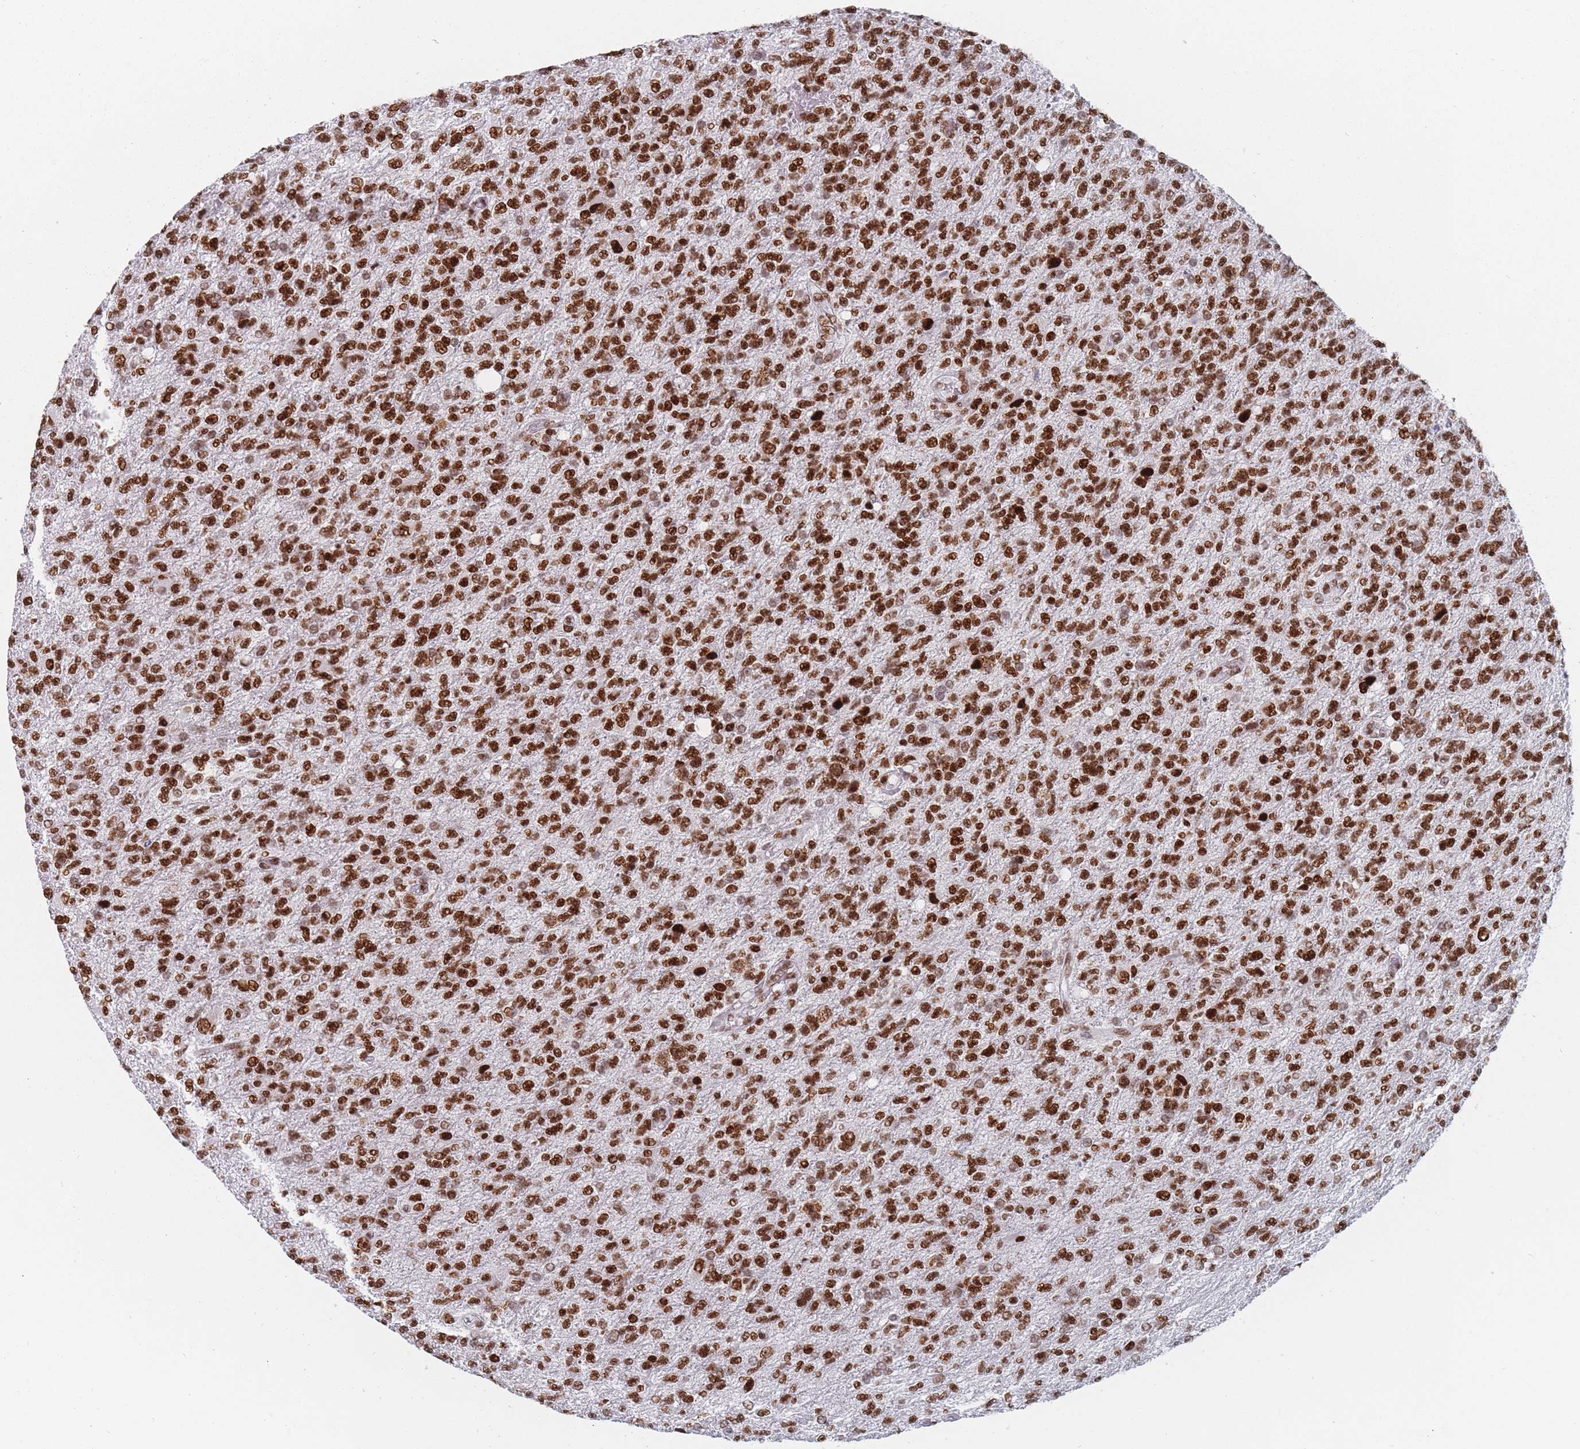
{"staining": {"intensity": "strong", "quantity": ">75%", "location": "nuclear"}, "tissue": "glioma", "cell_type": "Tumor cells", "image_type": "cancer", "snomed": [{"axis": "morphology", "description": "Glioma, malignant, High grade"}, {"axis": "topography", "description": "Brain"}], "caption": "Human high-grade glioma (malignant) stained for a protein (brown) demonstrates strong nuclear positive staining in about >75% of tumor cells.", "gene": "SAFB2", "patient": {"sex": "male", "age": 56}}